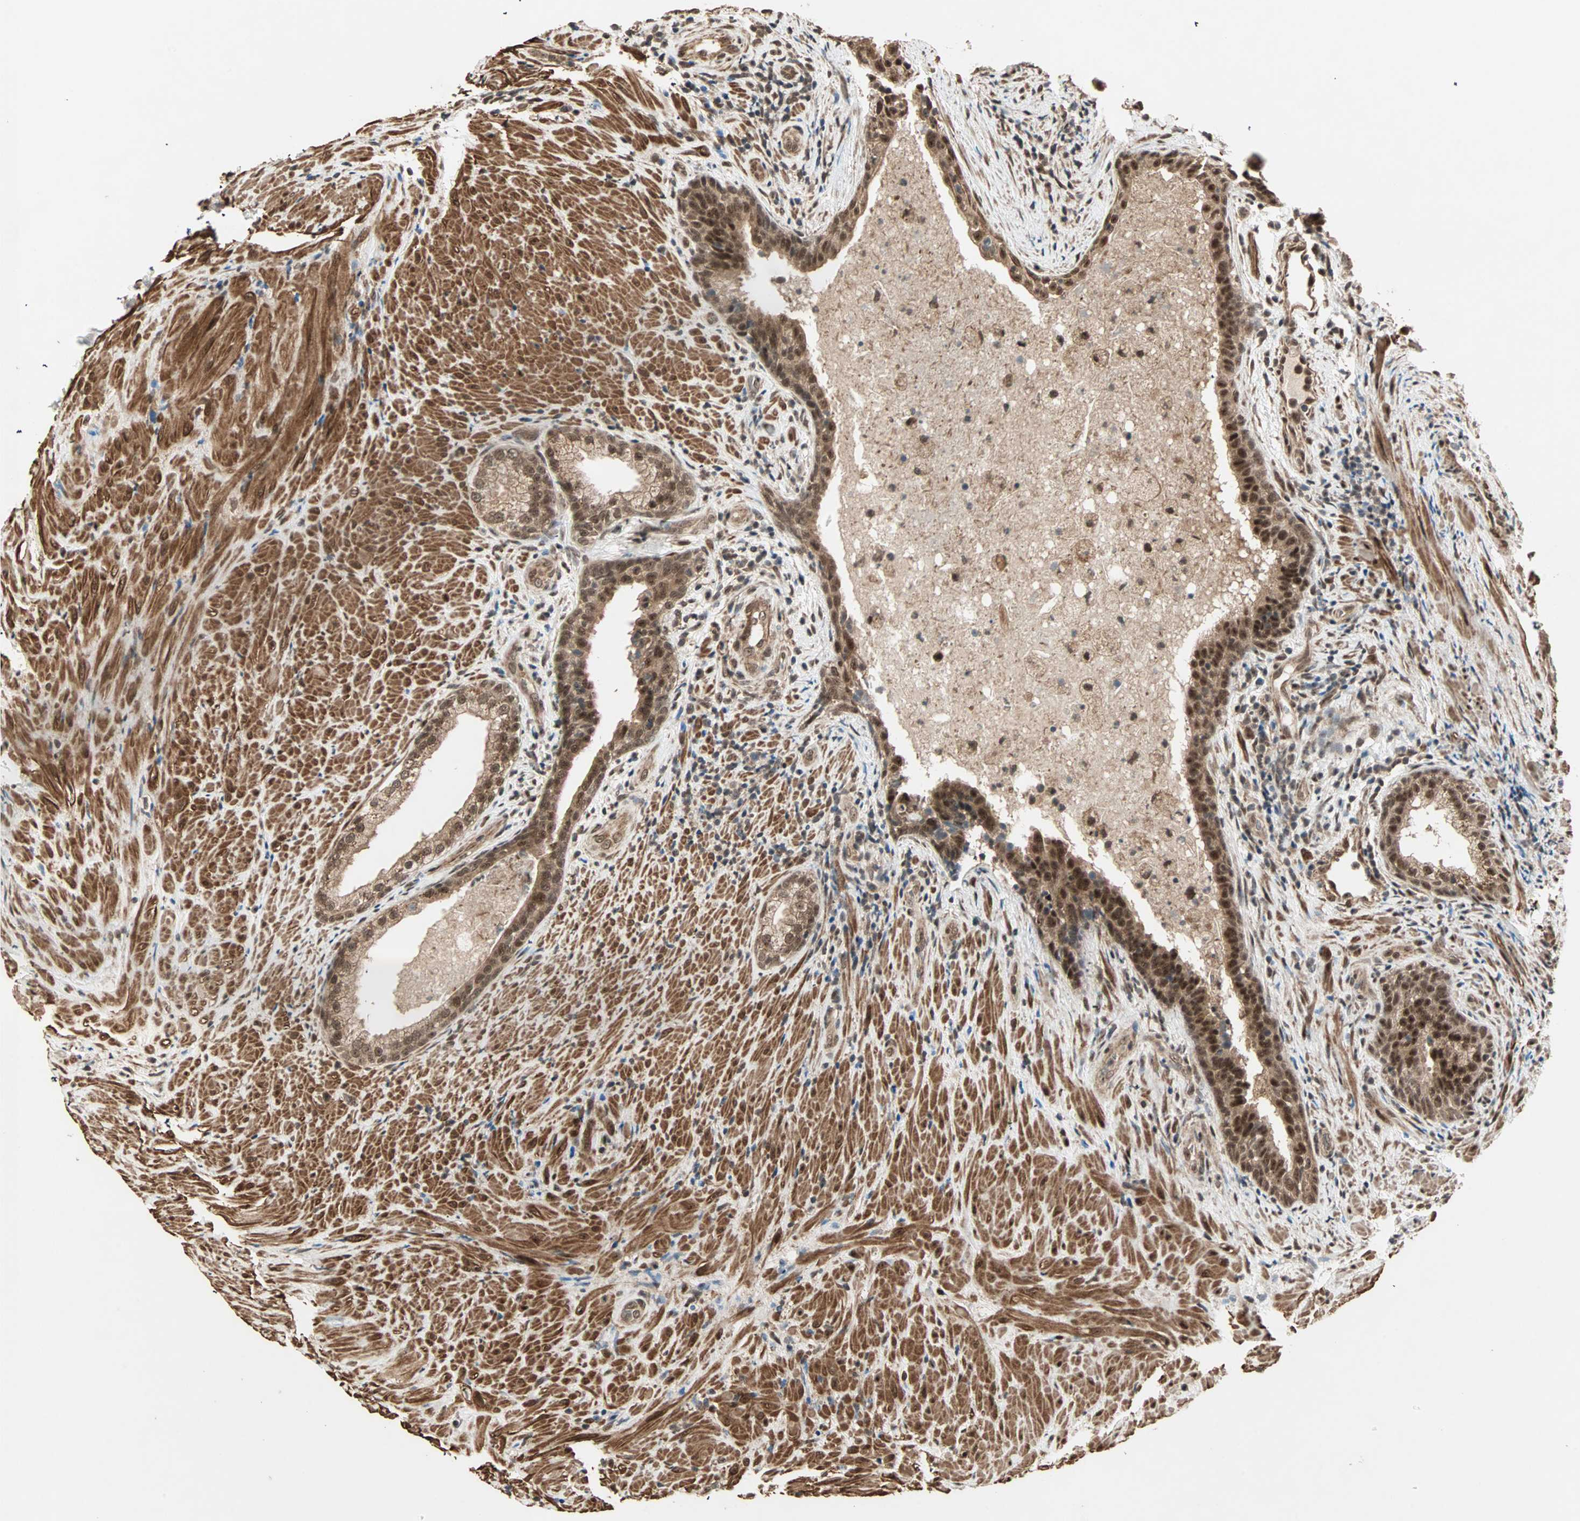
{"staining": {"intensity": "strong", "quantity": ">75%", "location": "cytoplasmic/membranous,nuclear"}, "tissue": "prostate", "cell_type": "Glandular cells", "image_type": "normal", "snomed": [{"axis": "morphology", "description": "Normal tissue, NOS"}, {"axis": "topography", "description": "Prostate"}], "caption": "A brown stain highlights strong cytoplasmic/membranous,nuclear positivity of a protein in glandular cells of normal prostate.", "gene": "ZSCAN31", "patient": {"sex": "male", "age": 76}}